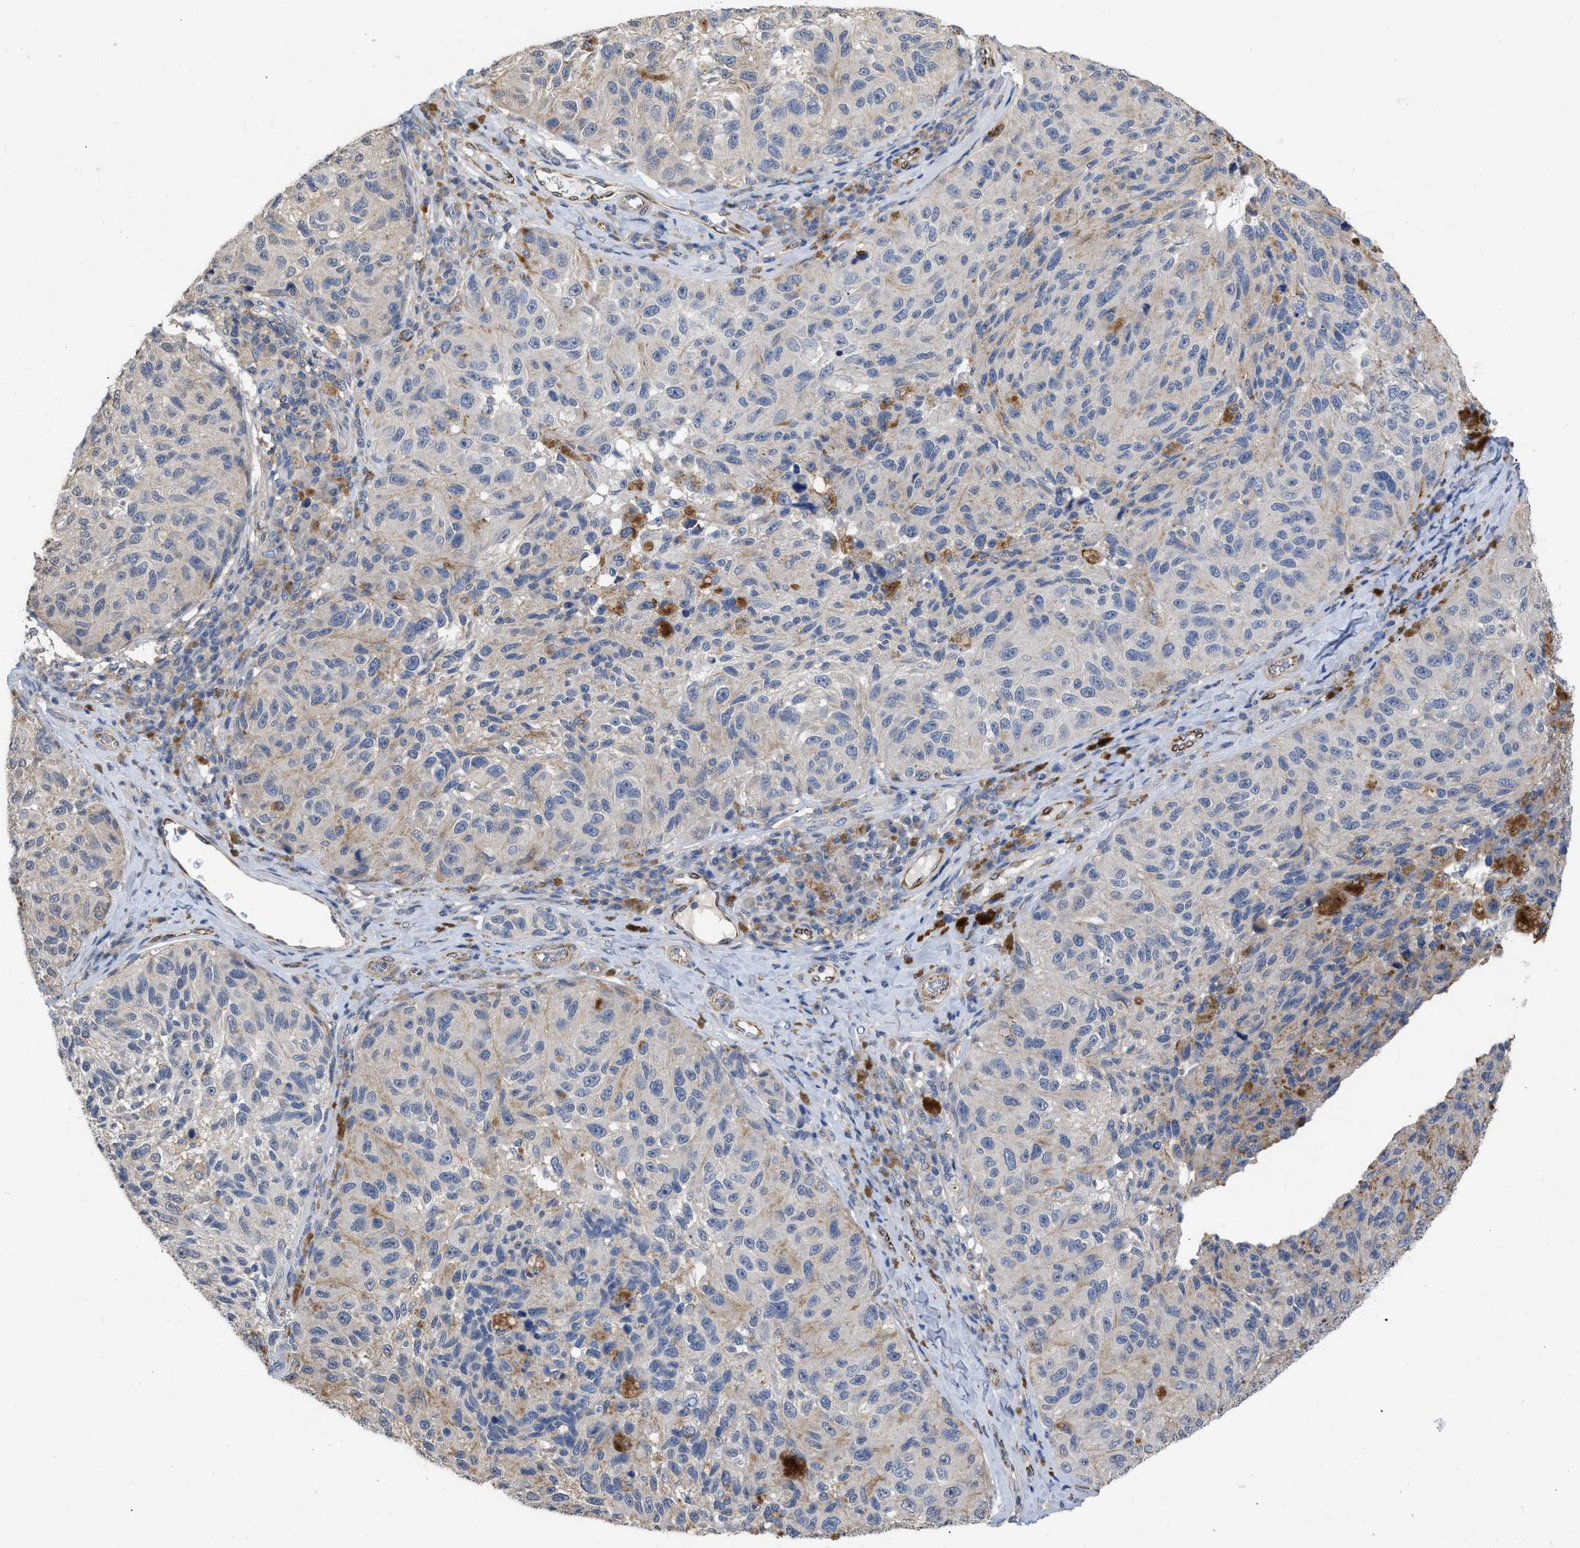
{"staining": {"intensity": "negative", "quantity": "none", "location": "none"}, "tissue": "melanoma", "cell_type": "Tumor cells", "image_type": "cancer", "snomed": [{"axis": "morphology", "description": "Malignant melanoma, NOS"}, {"axis": "topography", "description": "Skin"}], "caption": "Malignant melanoma was stained to show a protein in brown. There is no significant positivity in tumor cells. Nuclei are stained in blue.", "gene": "TMEM131", "patient": {"sex": "female", "age": 73}}